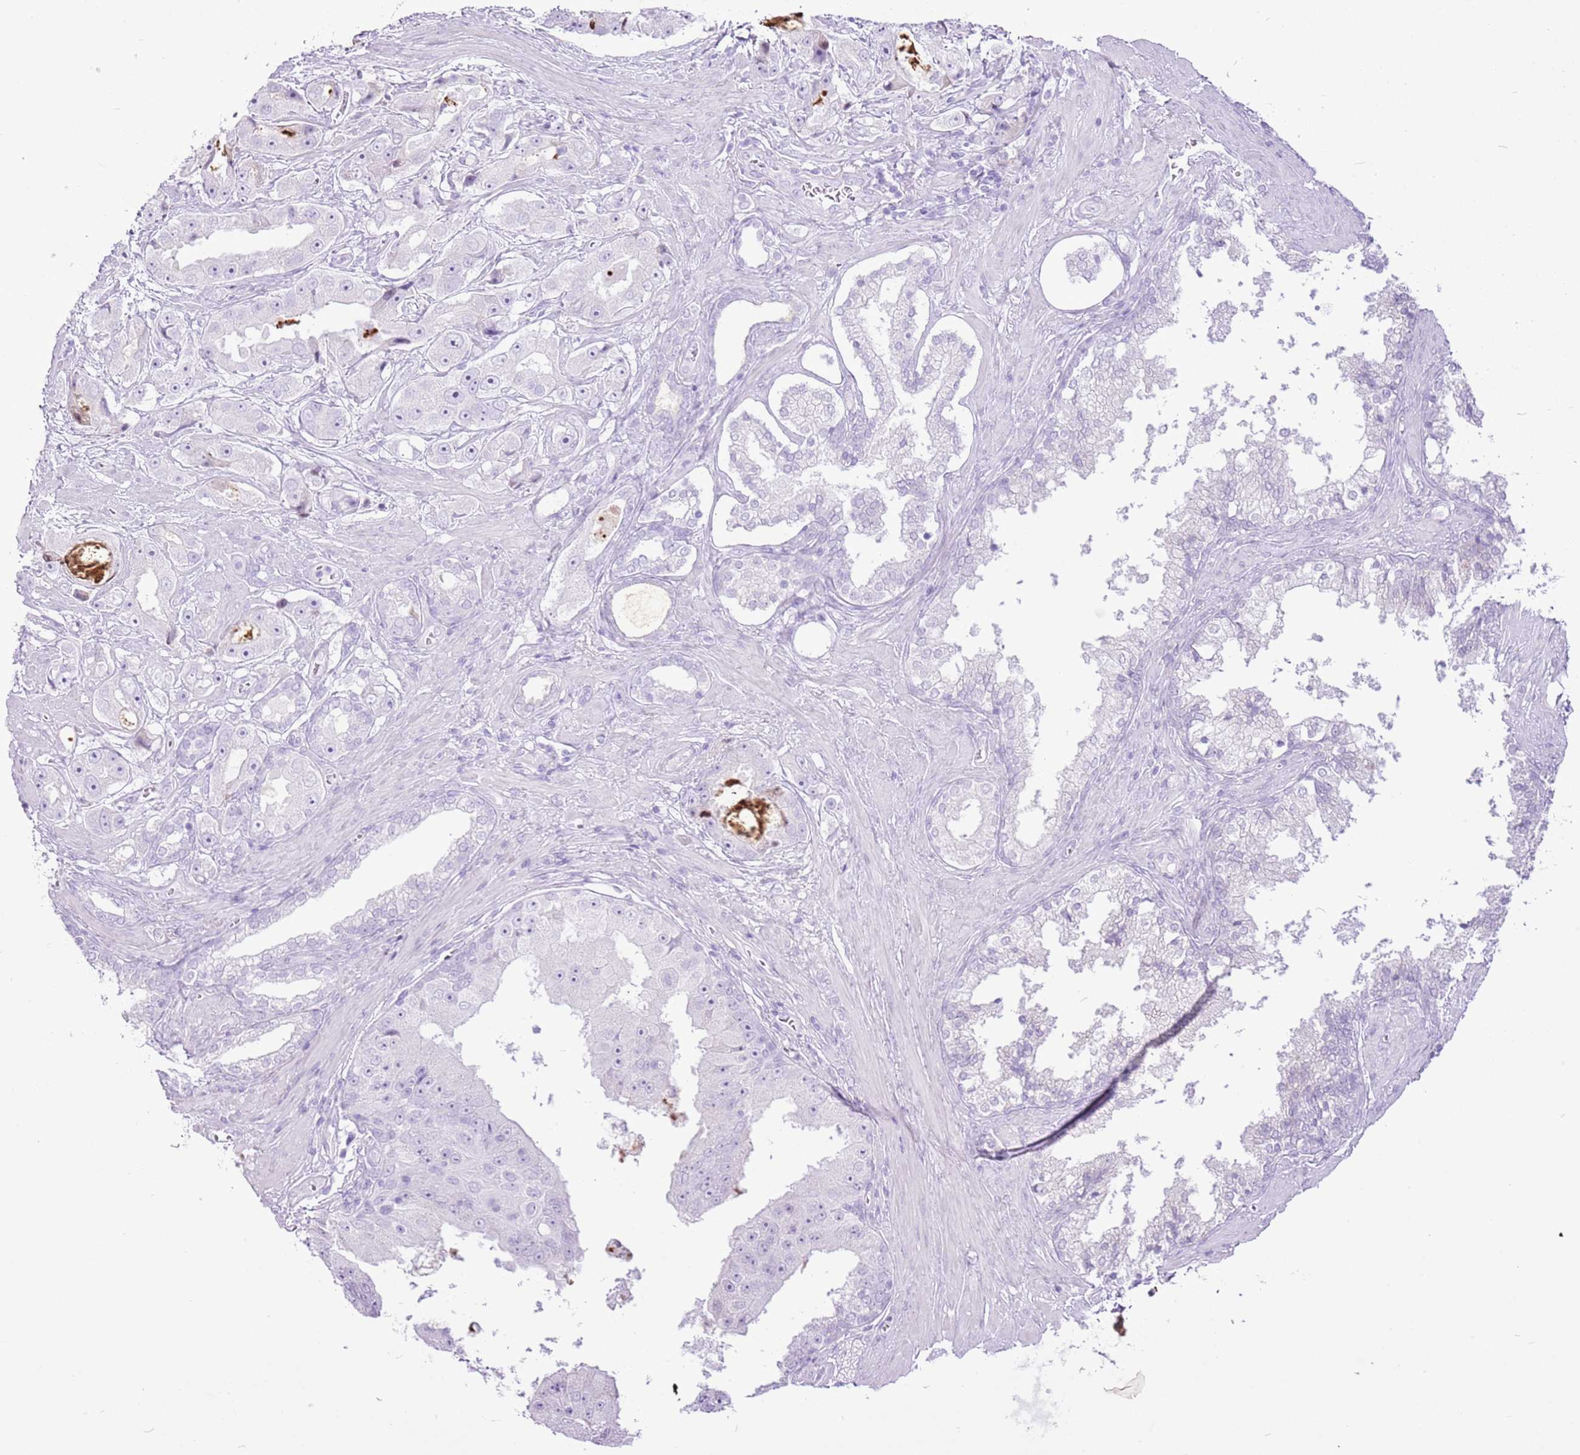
{"staining": {"intensity": "negative", "quantity": "none", "location": "none"}, "tissue": "prostate cancer", "cell_type": "Tumor cells", "image_type": "cancer", "snomed": [{"axis": "morphology", "description": "Adenocarcinoma, High grade"}, {"axis": "topography", "description": "Prostate"}], "caption": "Immunohistochemistry image of neoplastic tissue: human prostate cancer stained with DAB (3,3'-diaminobenzidine) exhibits no significant protein expression in tumor cells. The staining was performed using DAB (3,3'-diaminobenzidine) to visualize the protein expression in brown, while the nuclei were stained in blue with hematoxylin (Magnification: 20x).", "gene": "CNFN", "patient": {"sex": "male", "age": 73}}